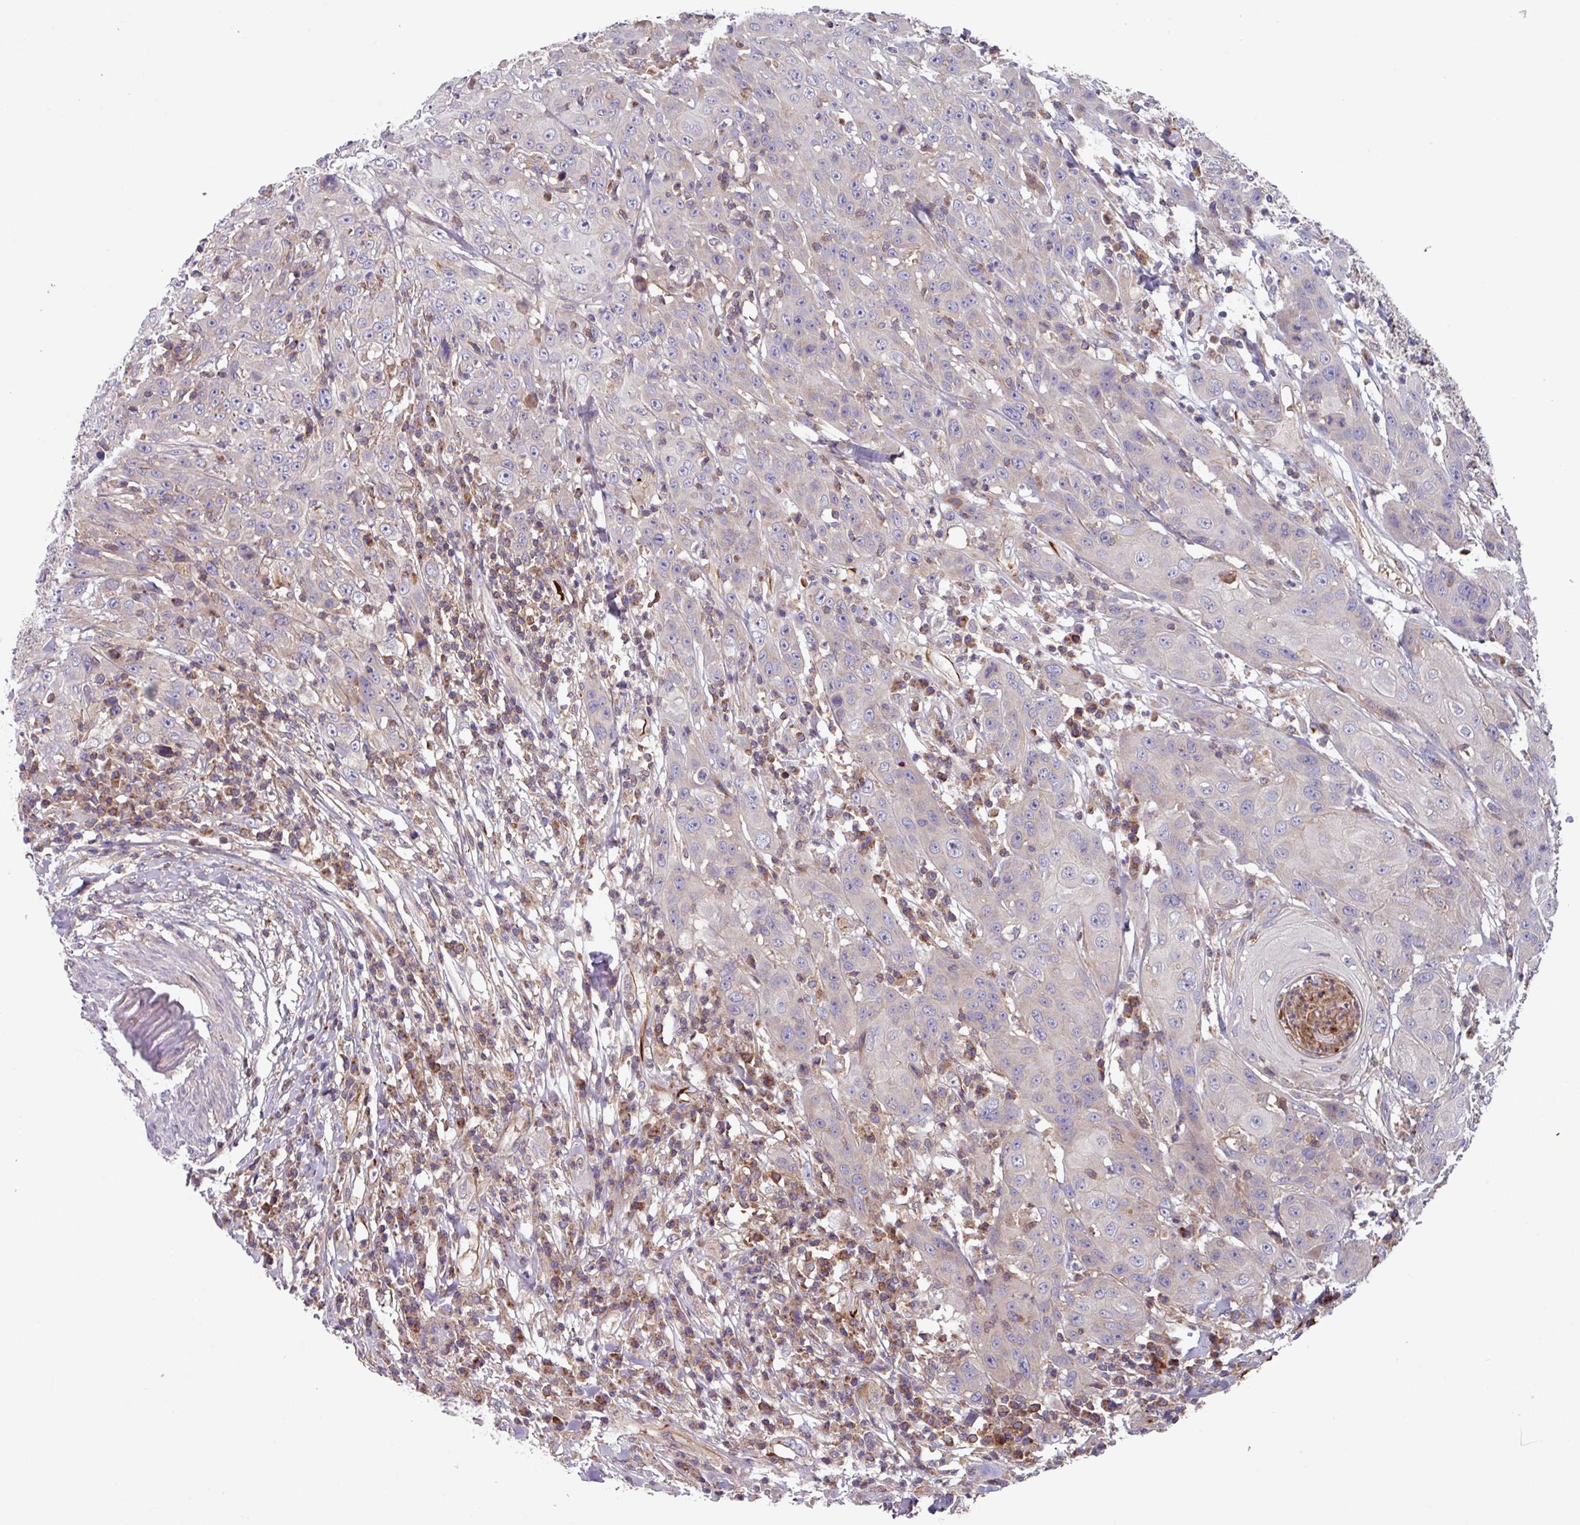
{"staining": {"intensity": "negative", "quantity": "none", "location": "none"}, "tissue": "head and neck cancer", "cell_type": "Tumor cells", "image_type": "cancer", "snomed": [{"axis": "morphology", "description": "Squamous cell carcinoma, NOS"}, {"axis": "topography", "description": "Skin"}, {"axis": "topography", "description": "Head-Neck"}], "caption": "This micrograph is of squamous cell carcinoma (head and neck) stained with immunohistochemistry (IHC) to label a protein in brown with the nuclei are counter-stained blue. There is no positivity in tumor cells.", "gene": "PLEKHD1", "patient": {"sex": "male", "age": 80}}